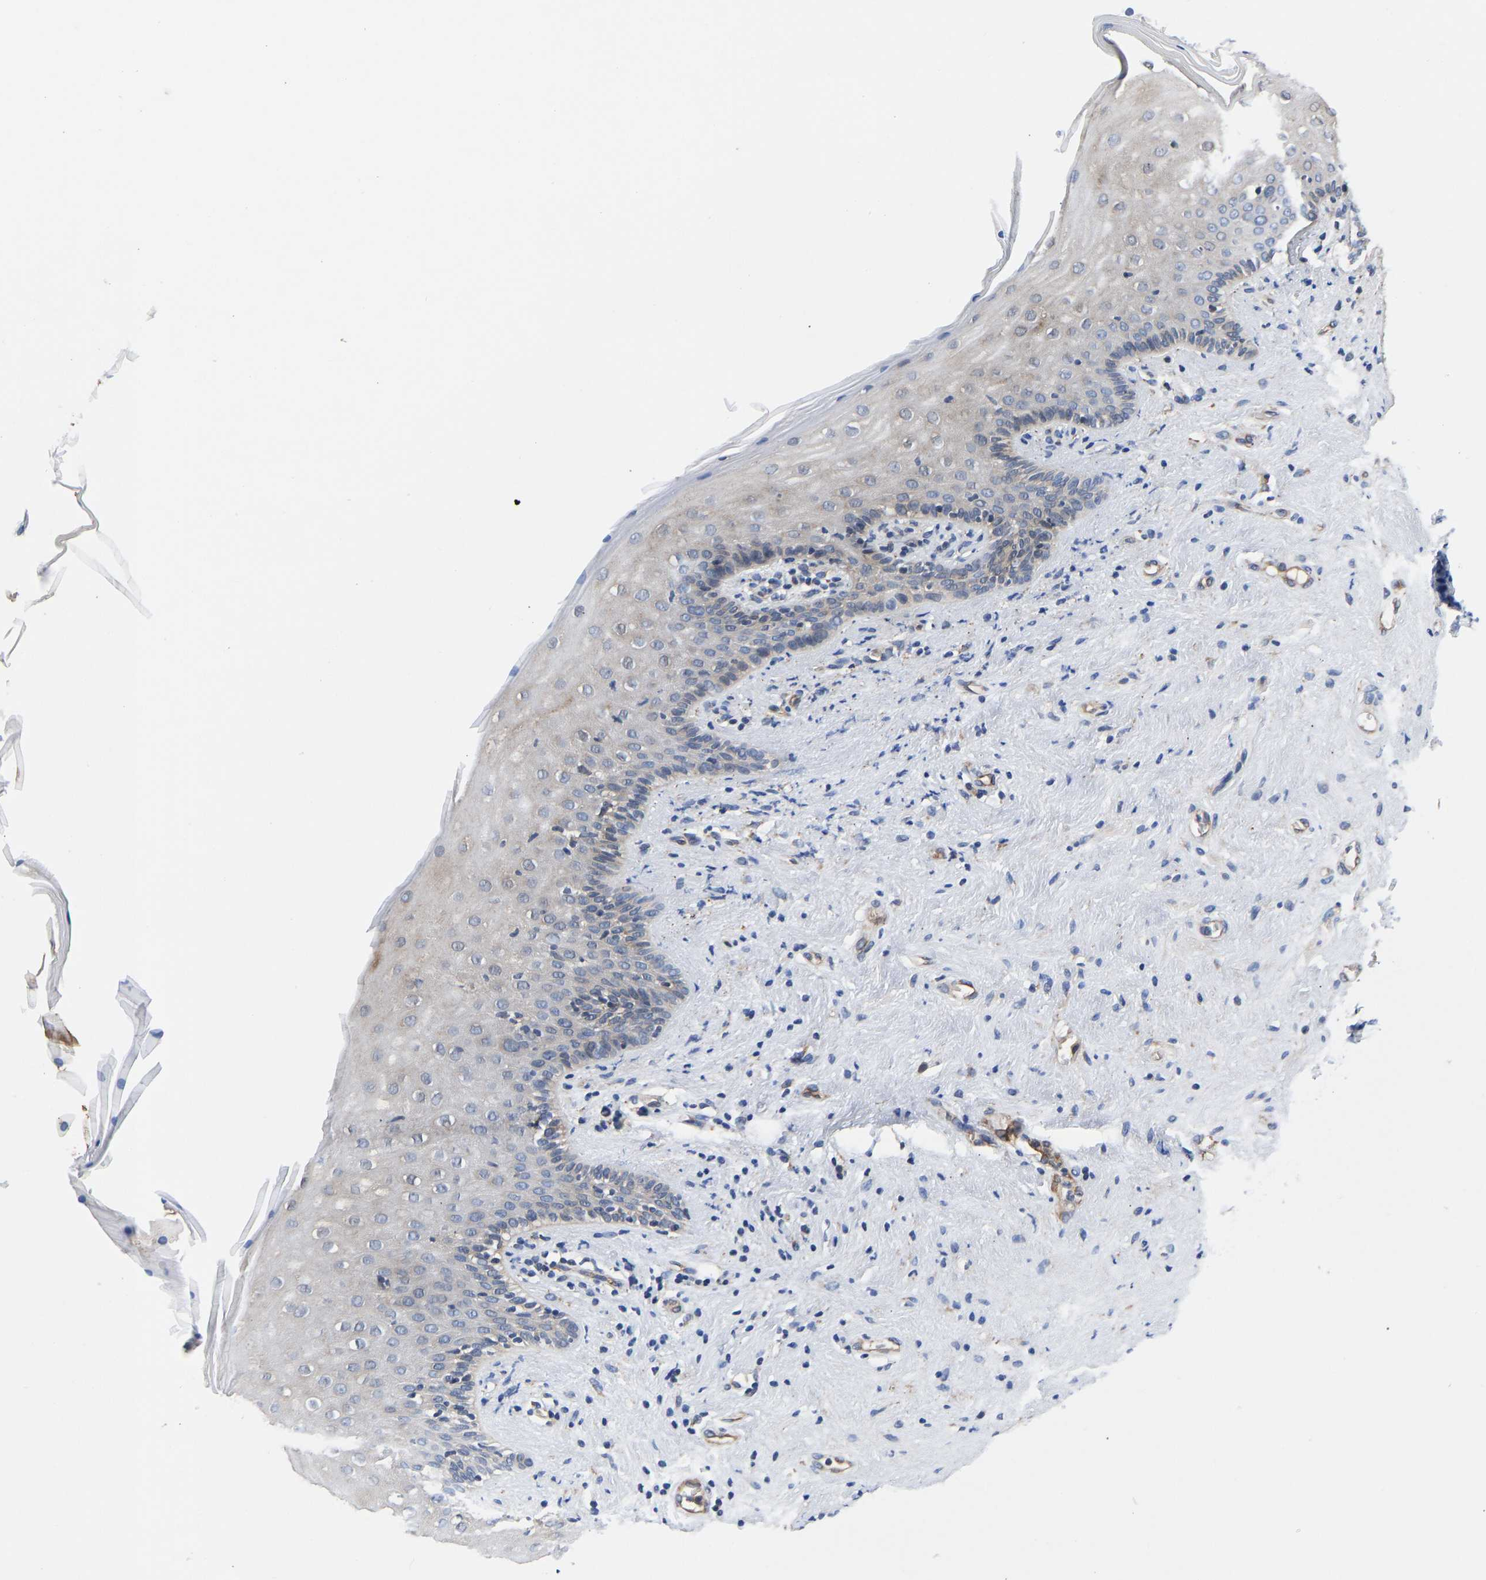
{"staining": {"intensity": "negative", "quantity": "none", "location": "none"}, "tissue": "vagina", "cell_type": "Squamous epithelial cells", "image_type": "normal", "snomed": [{"axis": "morphology", "description": "Normal tissue, NOS"}, {"axis": "topography", "description": "Vagina"}], "caption": "High magnification brightfield microscopy of unremarkable vagina stained with DAB (3,3'-diaminobenzidine) (brown) and counterstained with hematoxylin (blue): squamous epithelial cells show no significant positivity. (Brightfield microscopy of DAB IHC at high magnification).", "gene": "FRRS1", "patient": {"sex": "female", "age": 44}}